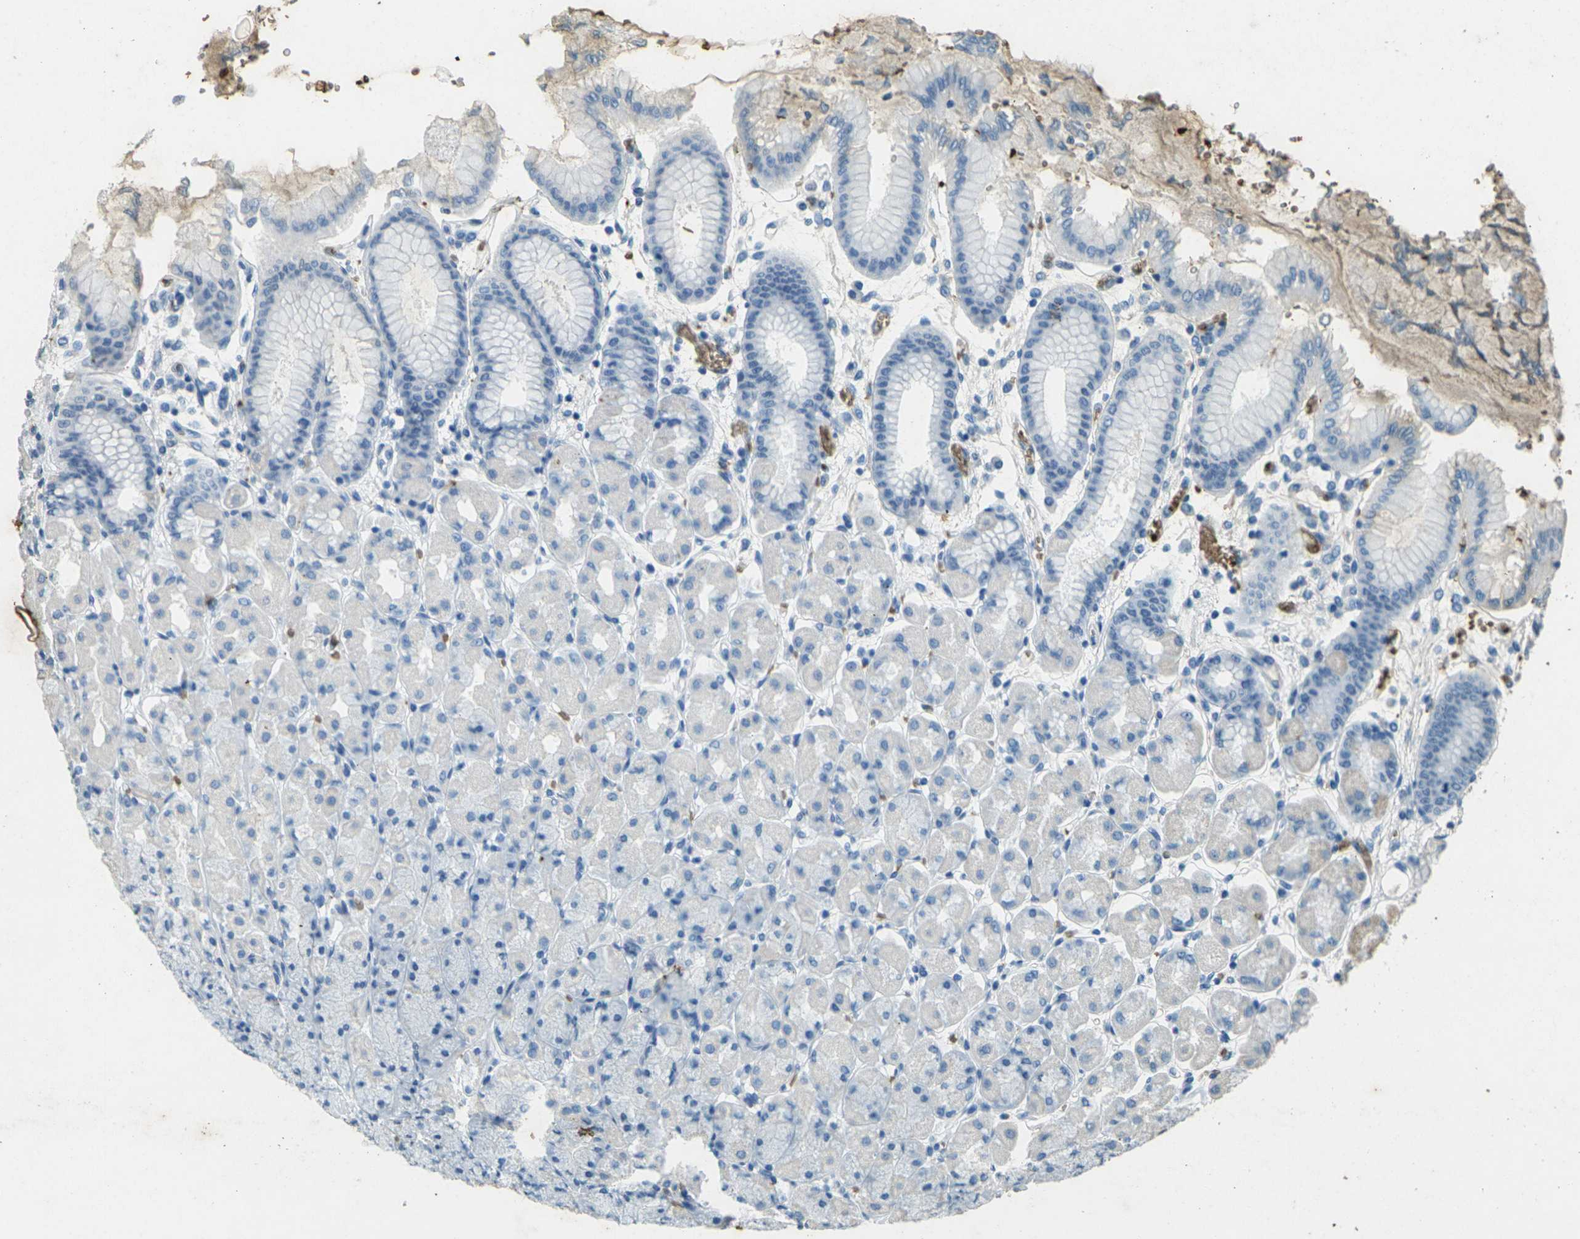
{"staining": {"intensity": "weak", "quantity": "<25%", "location": "cytoplasmic/membranous"}, "tissue": "stomach", "cell_type": "Glandular cells", "image_type": "normal", "snomed": [{"axis": "morphology", "description": "Normal tissue, NOS"}, {"axis": "topography", "description": "Stomach, upper"}], "caption": "High magnification brightfield microscopy of normal stomach stained with DAB (brown) and counterstained with hematoxylin (blue): glandular cells show no significant staining. (DAB (3,3'-diaminobenzidine) immunohistochemistry, high magnification).", "gene": "HBB", "patient": {"sex": "female", "age": 56}}